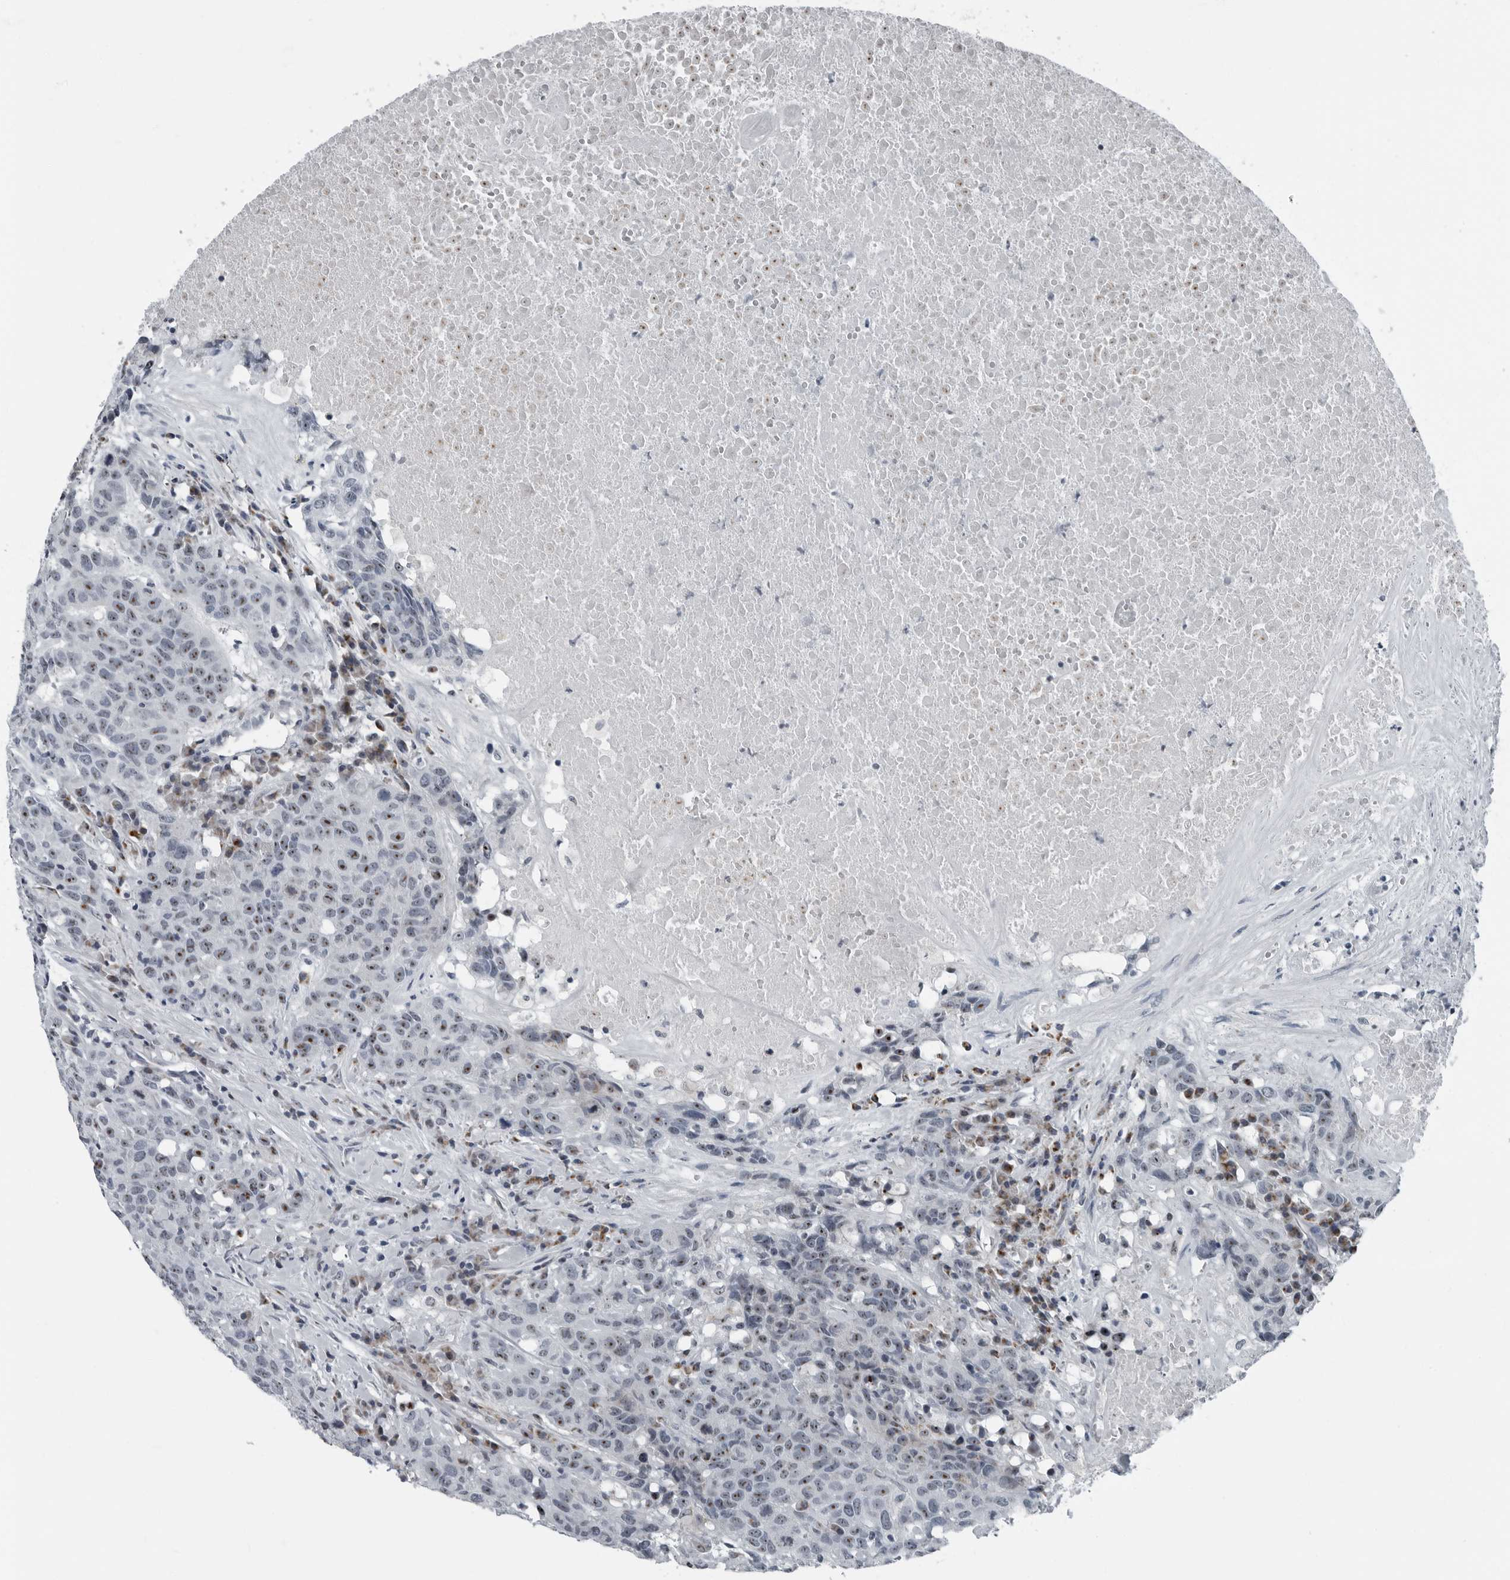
{"staining": {"intensity": "moderate", "quantity": ">75%", "location": "nuclear"}, "tissue": "head and neck cancer", "cell_type": "Tumor cells", "image_type": "cancer", "snomed": [{"axis": "morphology", "description": "Squamous cell carcinoma, NOS"}, {"axis": "topography", "description": "Head-Neck"}], "caption": "Head and neck cancer was stained to show a protein in brown. There is medium levels of moderate nuclear positivity in approximately >75% of tumor cells.", "gene": "PDCD11", "patient": {"sex": "male", "age": 66}}